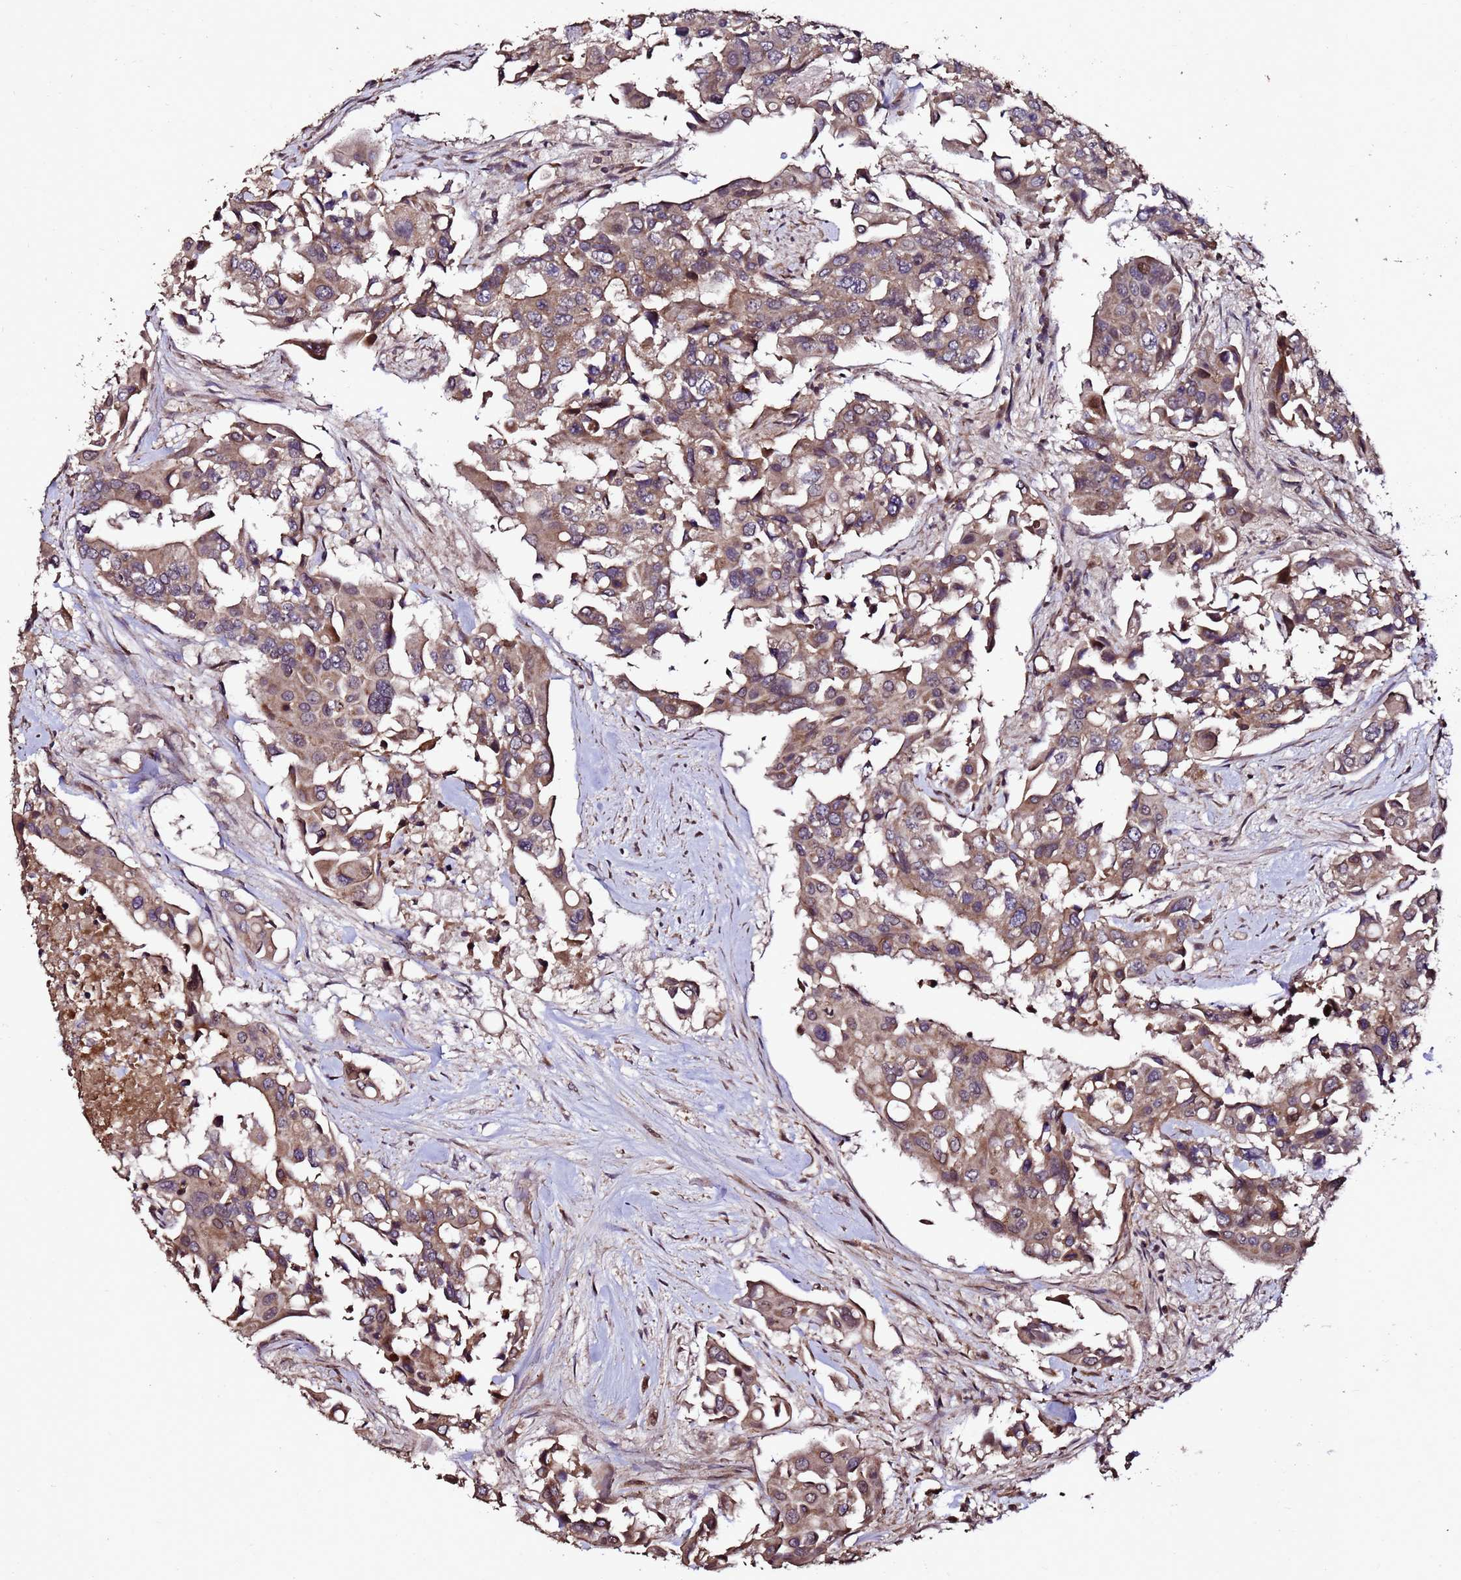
{"staining": {"intensity": "moderate", "quantity": ">75%", "location": "cytoplasmic/membranous"}, "tissue": "colorectal cancer", "cell_type": "Tumor cells", "image_type": "cancer", "snomed": [{"axis": "morphology", "description": "Adenocarcinoma, NOS"}, {"axis": "topography", "description": "Colon"}], "caption": "Immunohistochemistry (IHC) histopathology image of colorectal cancer stained for a protein (brown), which shows medium levels of moderate cytoplasmic/membranous staining in about >75% of tumor cells.", "gene": "PRODH", "patient": {"sex": "male", "age": 77}}